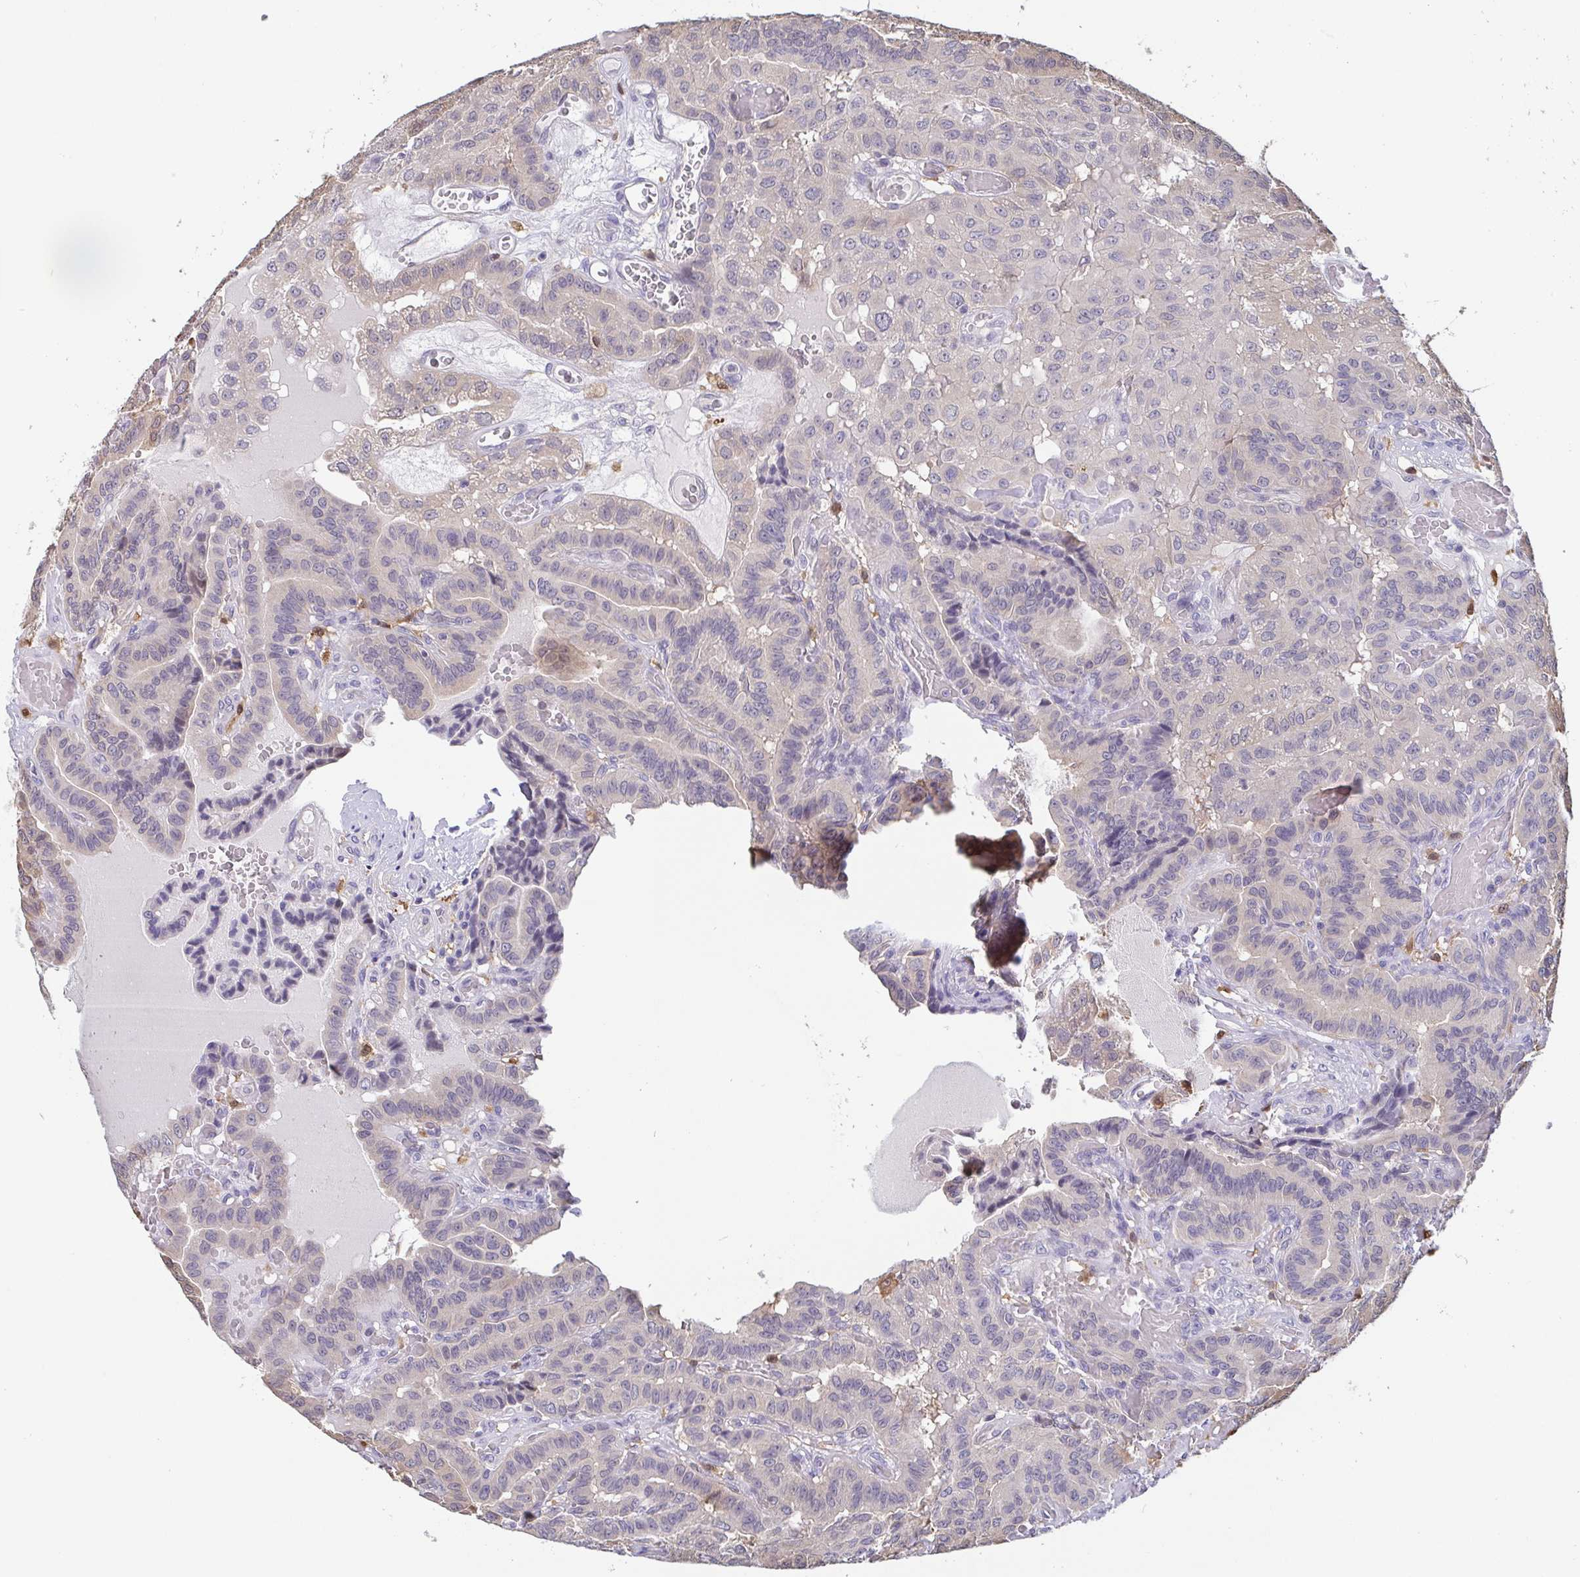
{"staining": {"intensity": "negative", "quantity": "none", "location": "none"}, "tissue": "thyroid cancer", "cell_type": "Tumor cells", "image_type": "cancer", "snomed": [{"axis": "morphology", "description": "Papillary adenocarcinoma, NOS"}, {"axis": "morphology", "description": "Papillary adenoma metastatic"}, {"axis": "topography", "description": "Thyroid gland"}], "caption": "High power microscopy image of an IHC photomicrograph of thyroid cancer, revealing no significant positivity in tumor cells.", "gene": "IDH1", "patient": {"sex": "male", "age": 87}}